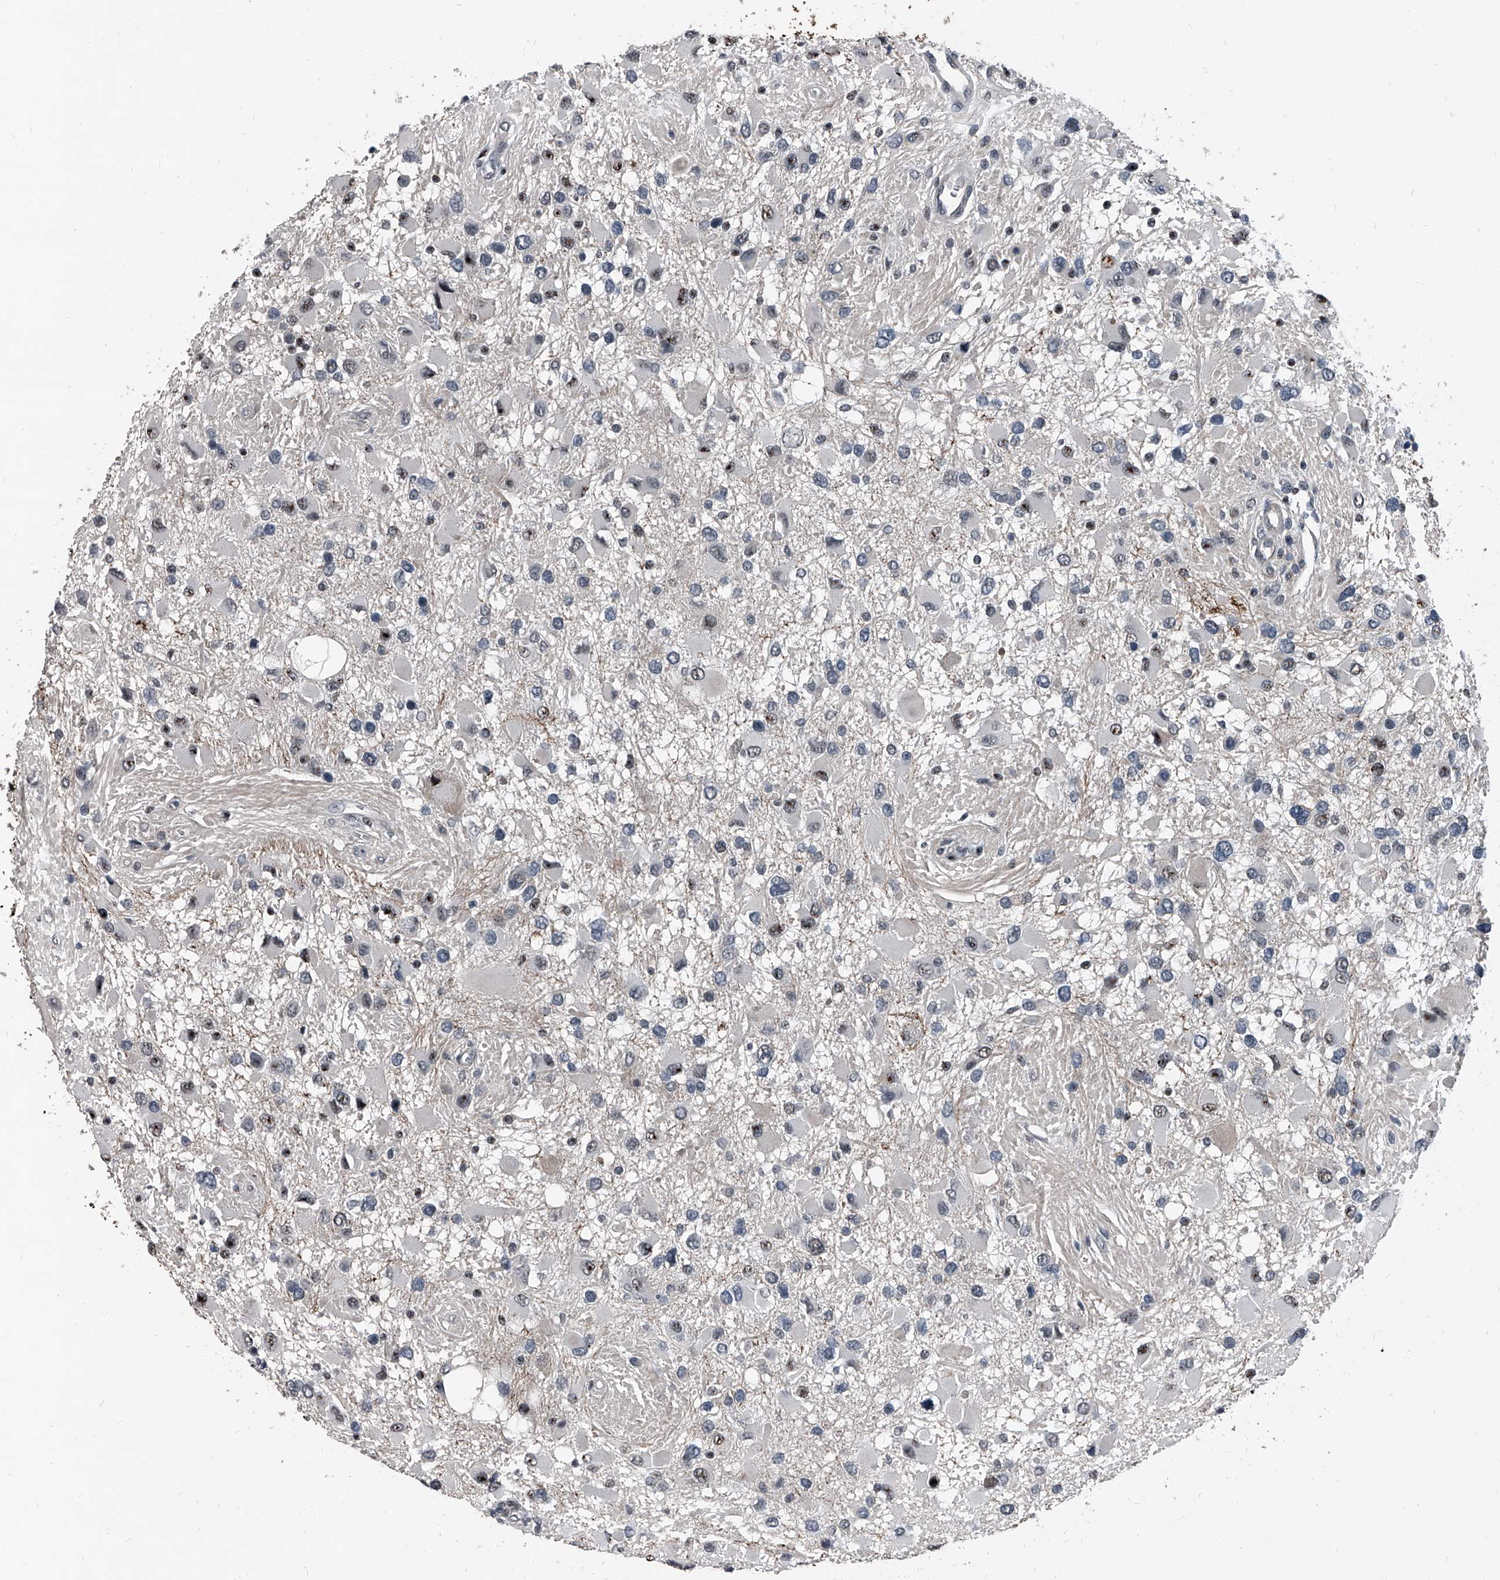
{"staining": {"intensity": "negative", "quantity": "none", "location": "none"}, "tissue": "glioma", "cell_type": "Tumor cells", "image_type": "cancer", "snomed": [{"axis": "morphology", "description": "Glioma, malignant, High grade"}, {"axis": "topography", "description": "Brain"}], "caption": "Malignant glioma (high-grade) was stained to show a protein in brown. There is no significant positivity in tumor cells.", "gene": "MEN1", "patient": {"sex": "male", "age": 53}}